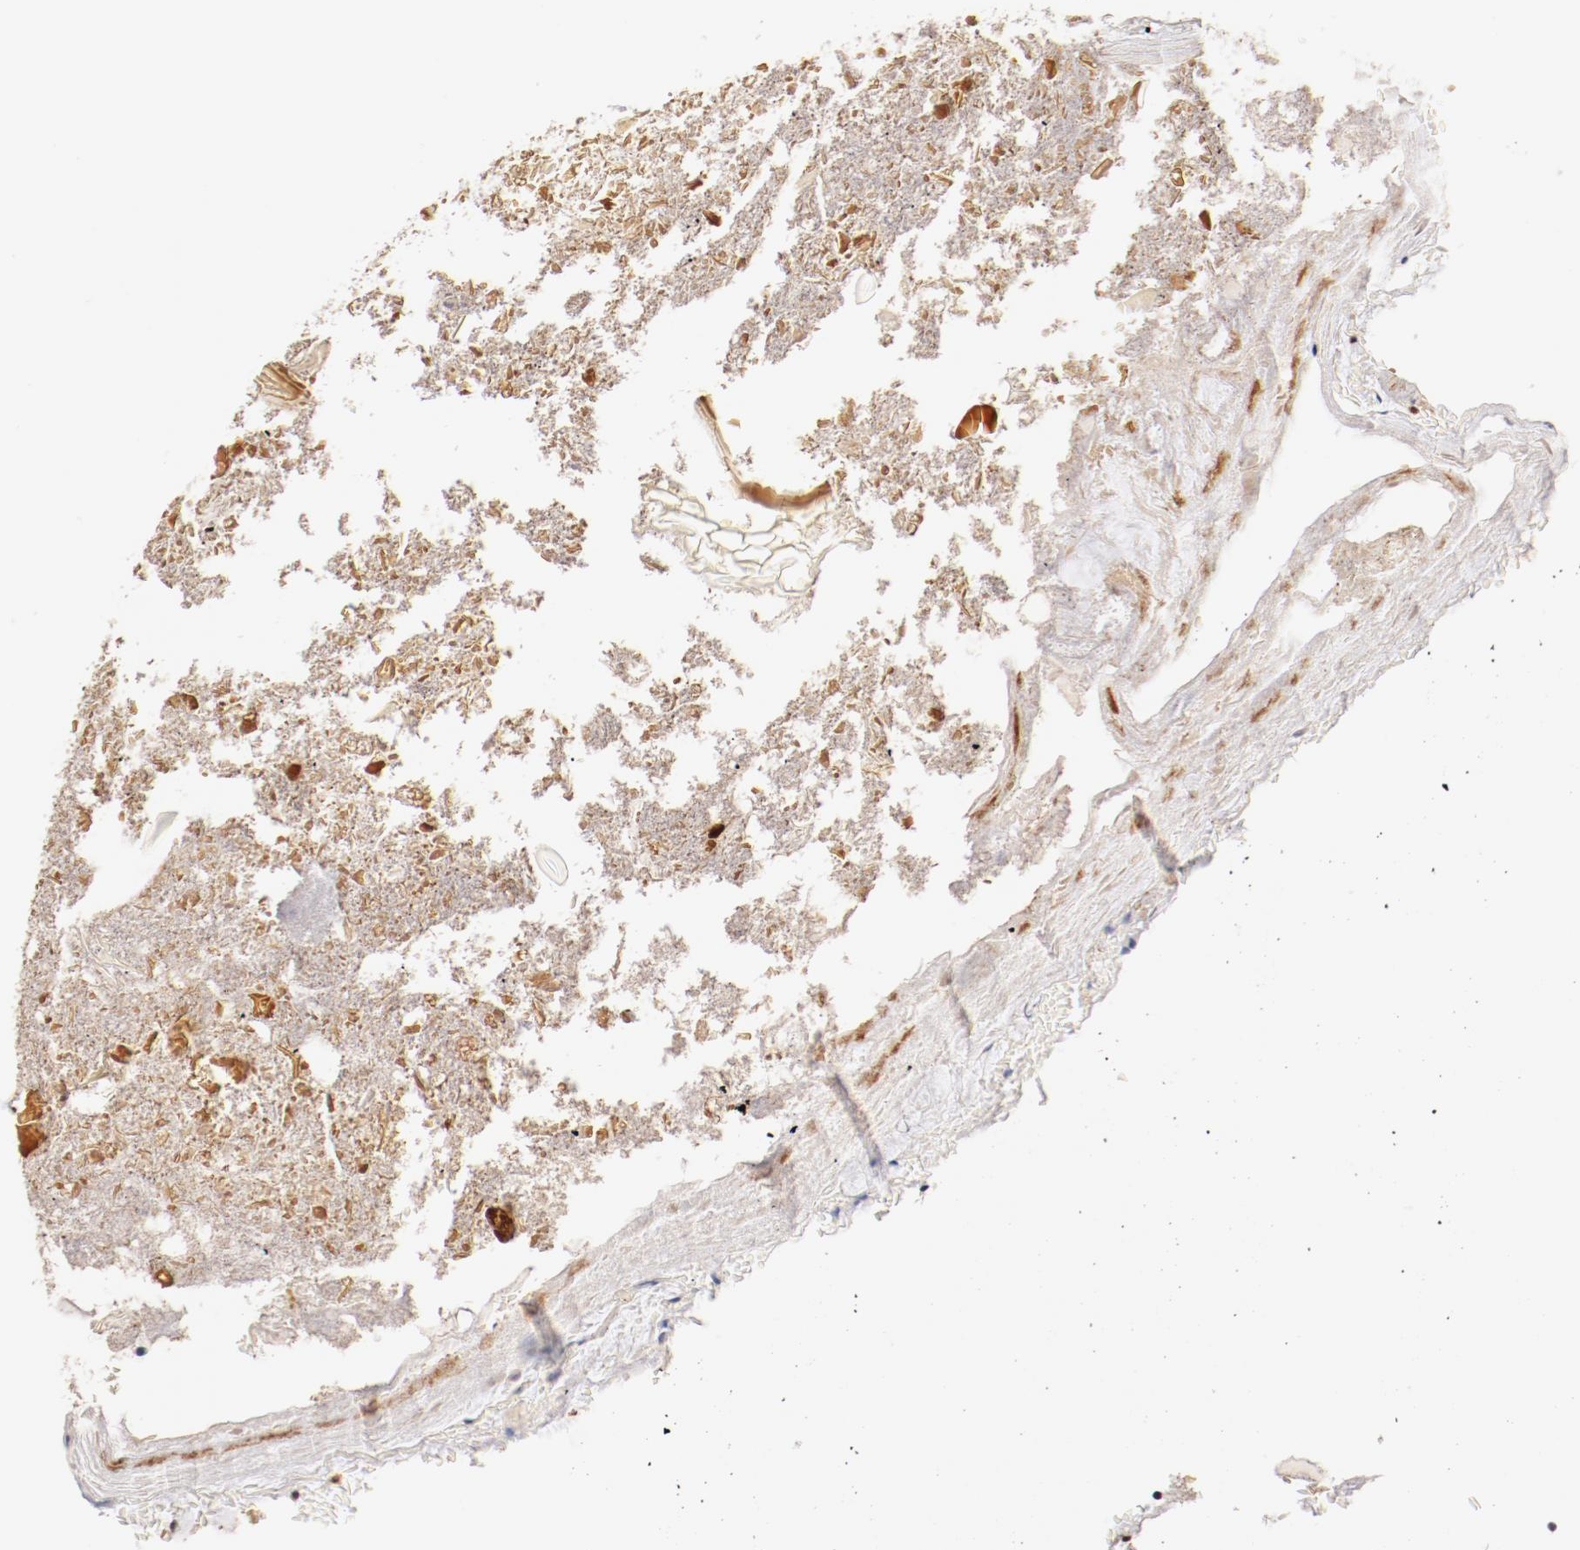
{"staining": {"intensity": "strong", "quantity": ">75%", "location": "nuclear"}, "tissue": "appendix", "cell_type": "Glandular cells", "image_type": "normal", "snomed": [{"axis": "morphology", "description": "Normal tissue, NOS"}, {"axis": "topography", "description": "Appendix"}], "caption": "Immunohistochemical staining of normal human appendix displays >75% levels of strong nuclear protein staining in about >75% of glandular cells. (Stains: DAB (3,3'-diaminobenzidine) in brown, nuclei in blue, Microscopy: brightfield microscopy at high magnification).", "gene": "CTBP1", "patient": {"sex": "female", "age": 10}}